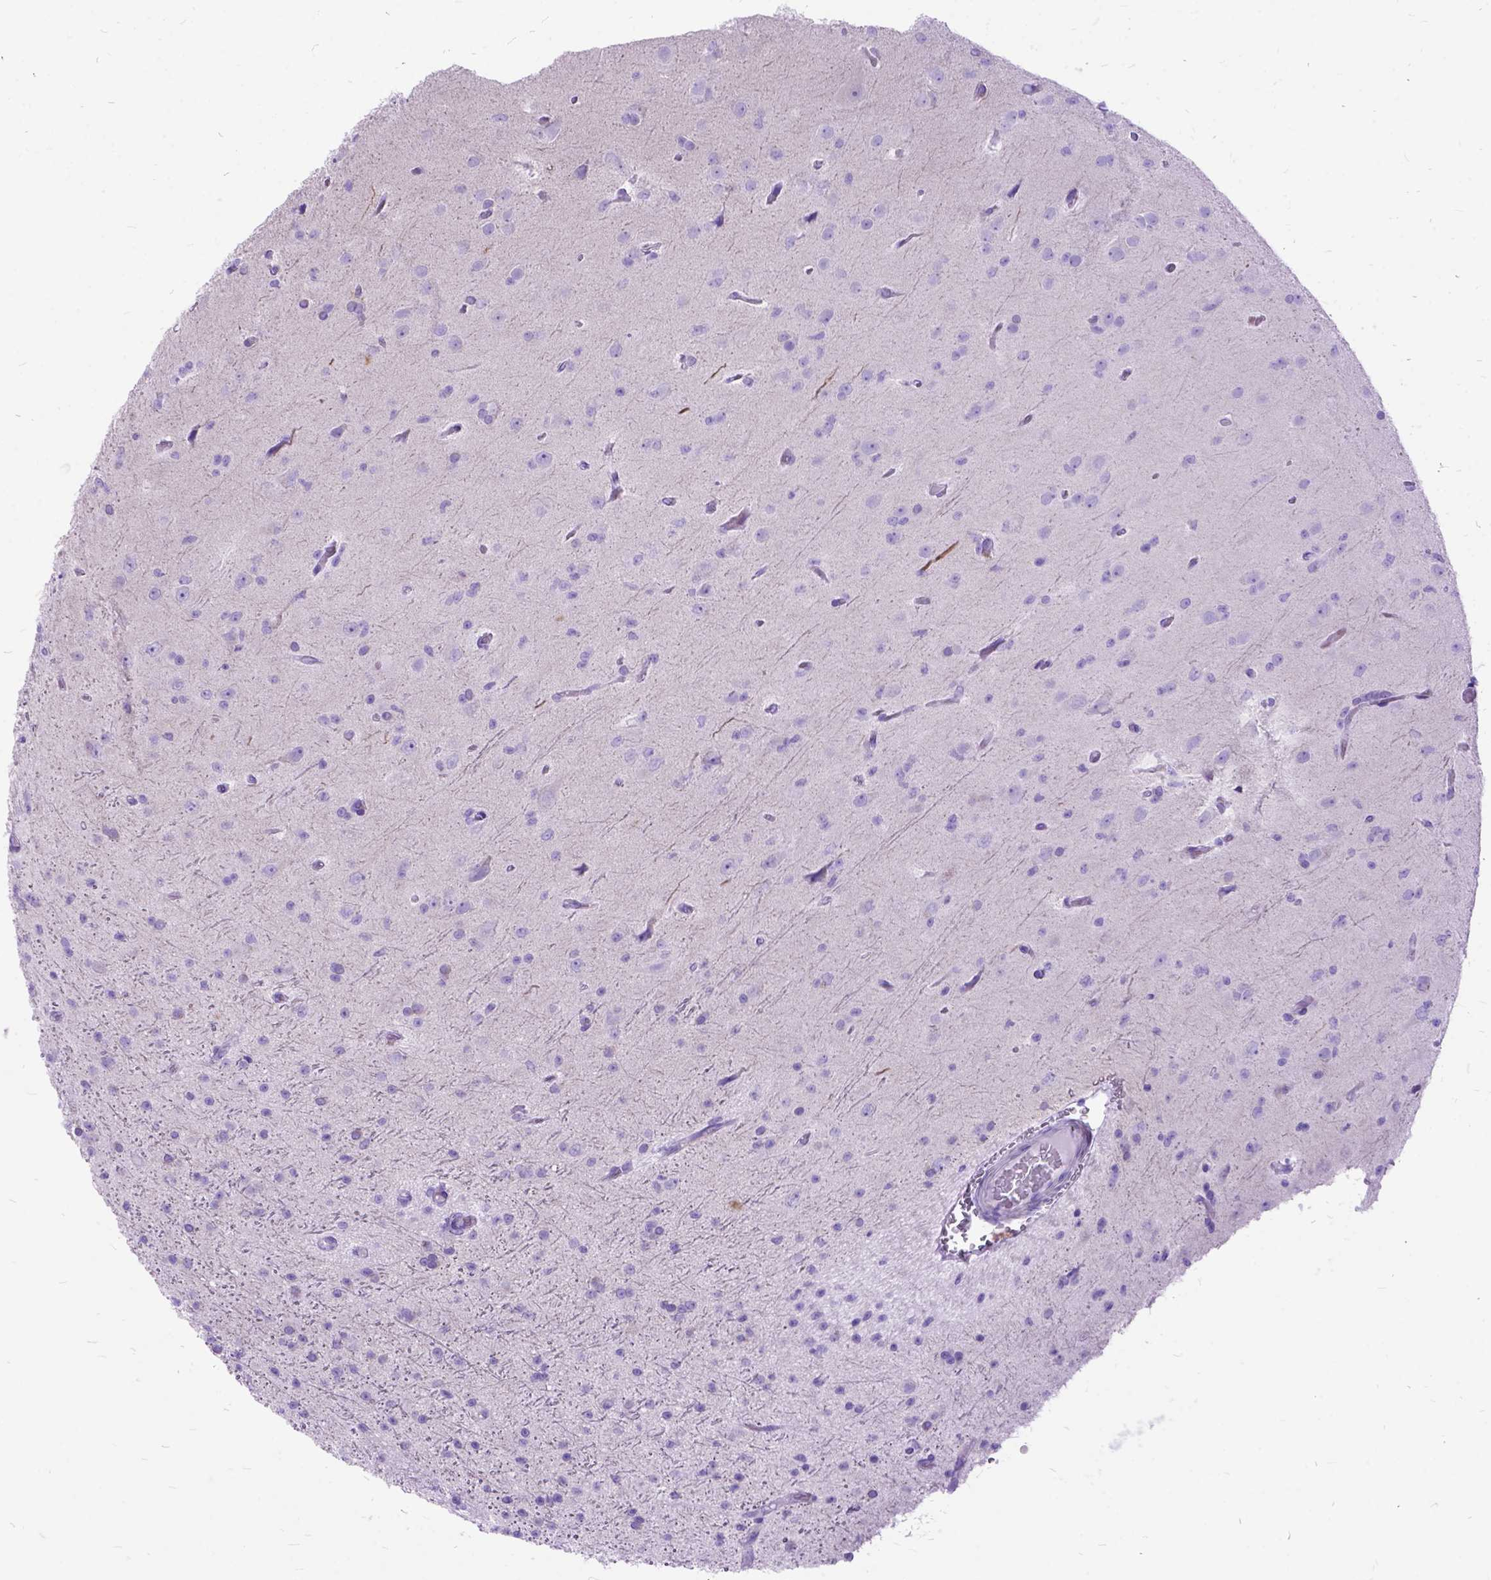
{"staining": {"intensity": "negative", "quantity": "none", "location": "none"}, "tissue": "glioma", "cell_type": "Tumor cells", "image_type": "cancer", "snomed": [{"axis": "morphology", "description": "Glioma, malignant, Low grade"}, {"axis": "topography", "description": "Brain"}], "caption": "This image is of malignant low-grade glioma stained with immunohistochemistry to label a protein in brown with the nuclei are counter-stained blue. There is no staining in tumor cells.", "gene": "DNAH2", "patient": {"sex": "male", "age": 27}}